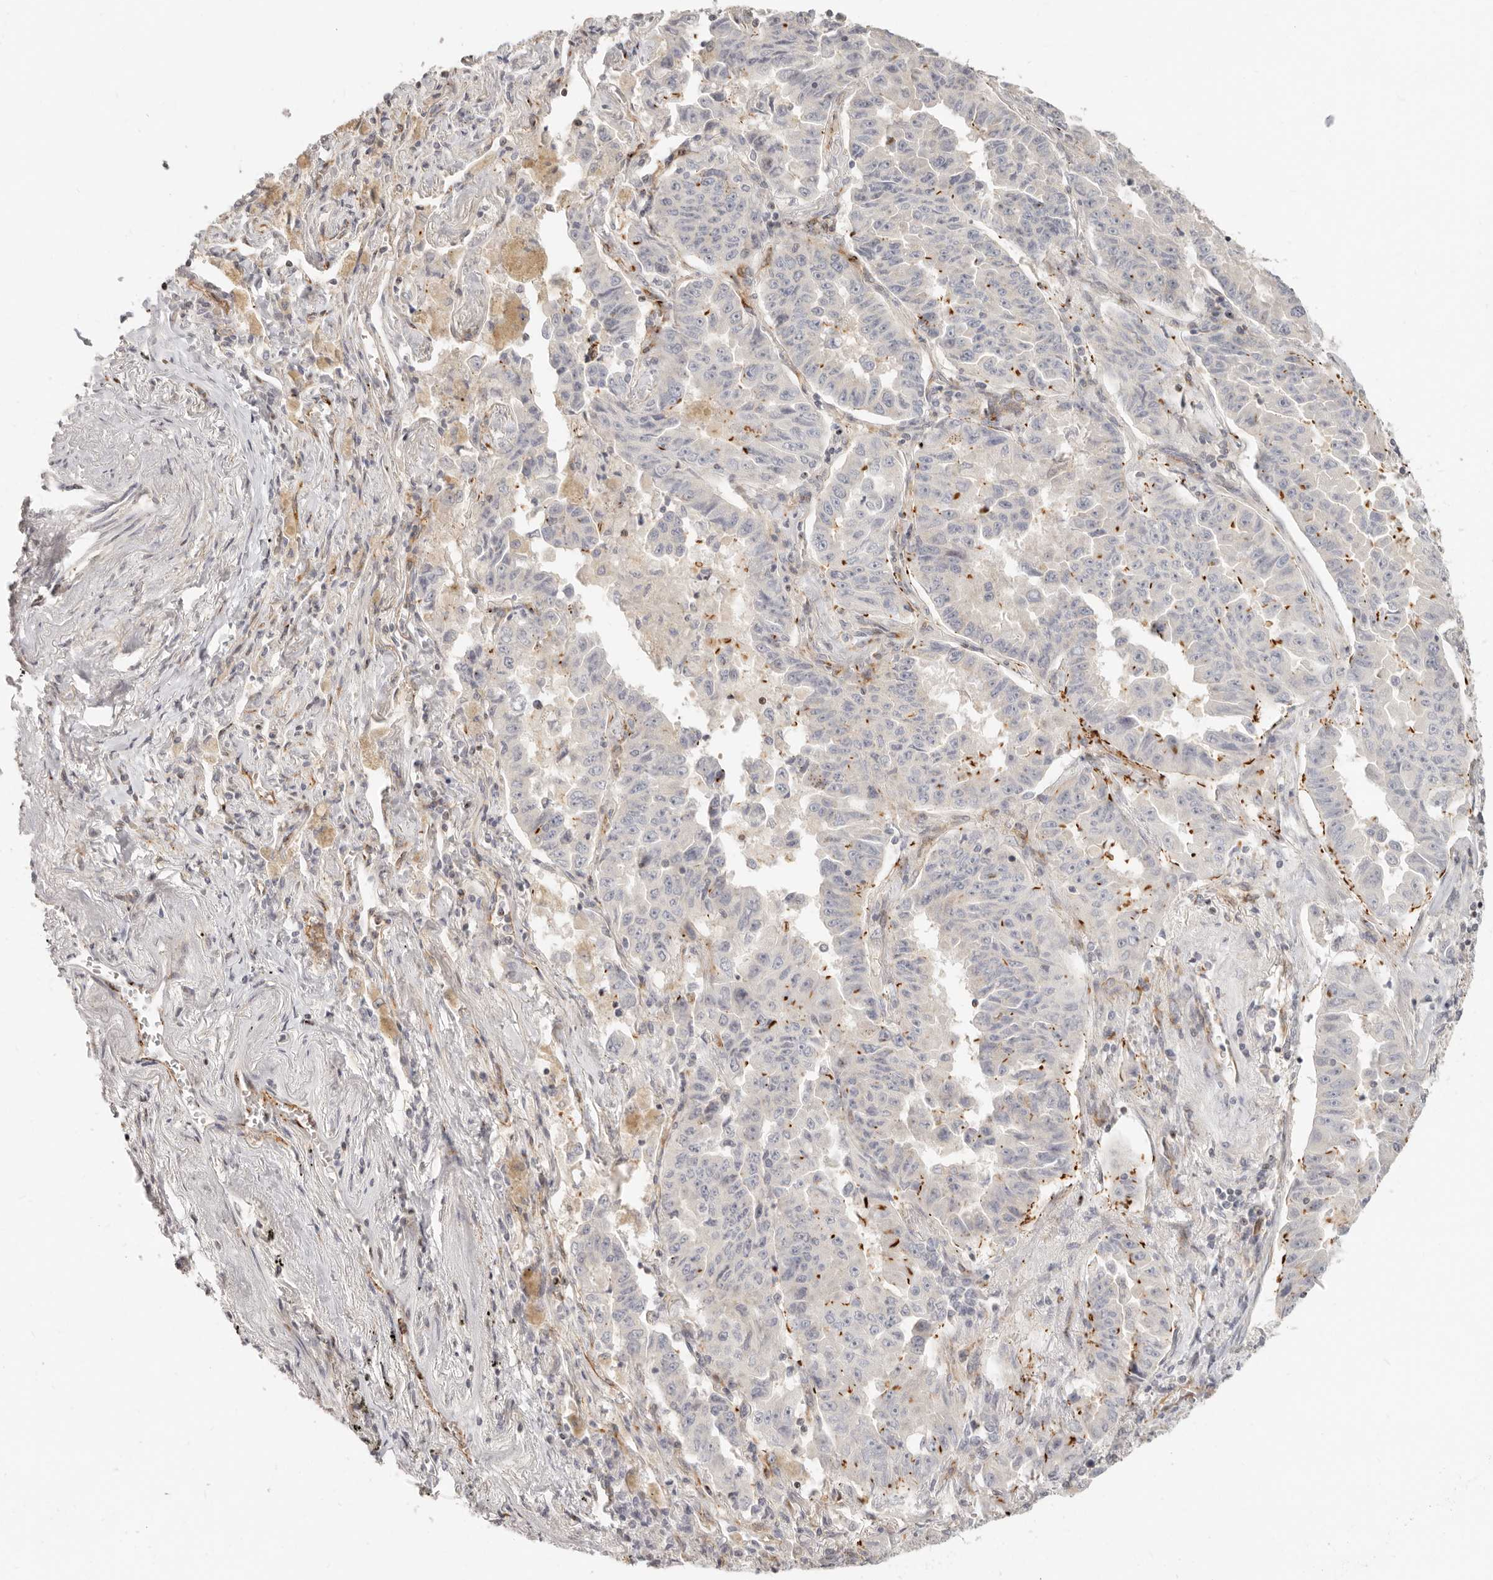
{"staining": {"intensity": "moderate", "quantity": "25%-75%", "location": "cytoplasmic/membranous,nuclear"}, "tissue": "lung cancer", "cell_type": "Tumor cells", "image_type": "cancer", "snomed": [{"axis": "morphology", "description": "Adenocarcinoma, NOS"}, {"axis": "topography", "description": "Lung"}], "caption": "The micrograph displays staining of lung adenocarcinoma, revealing moderate cytoplasmic/membranous and nuclear protein staining (brown color) within tumor cells. The protein of interest is shown in brown color, while the nuclei are stained blue.", "gene": "SASS6", "patient": {"sex": "female", "age": 51}}